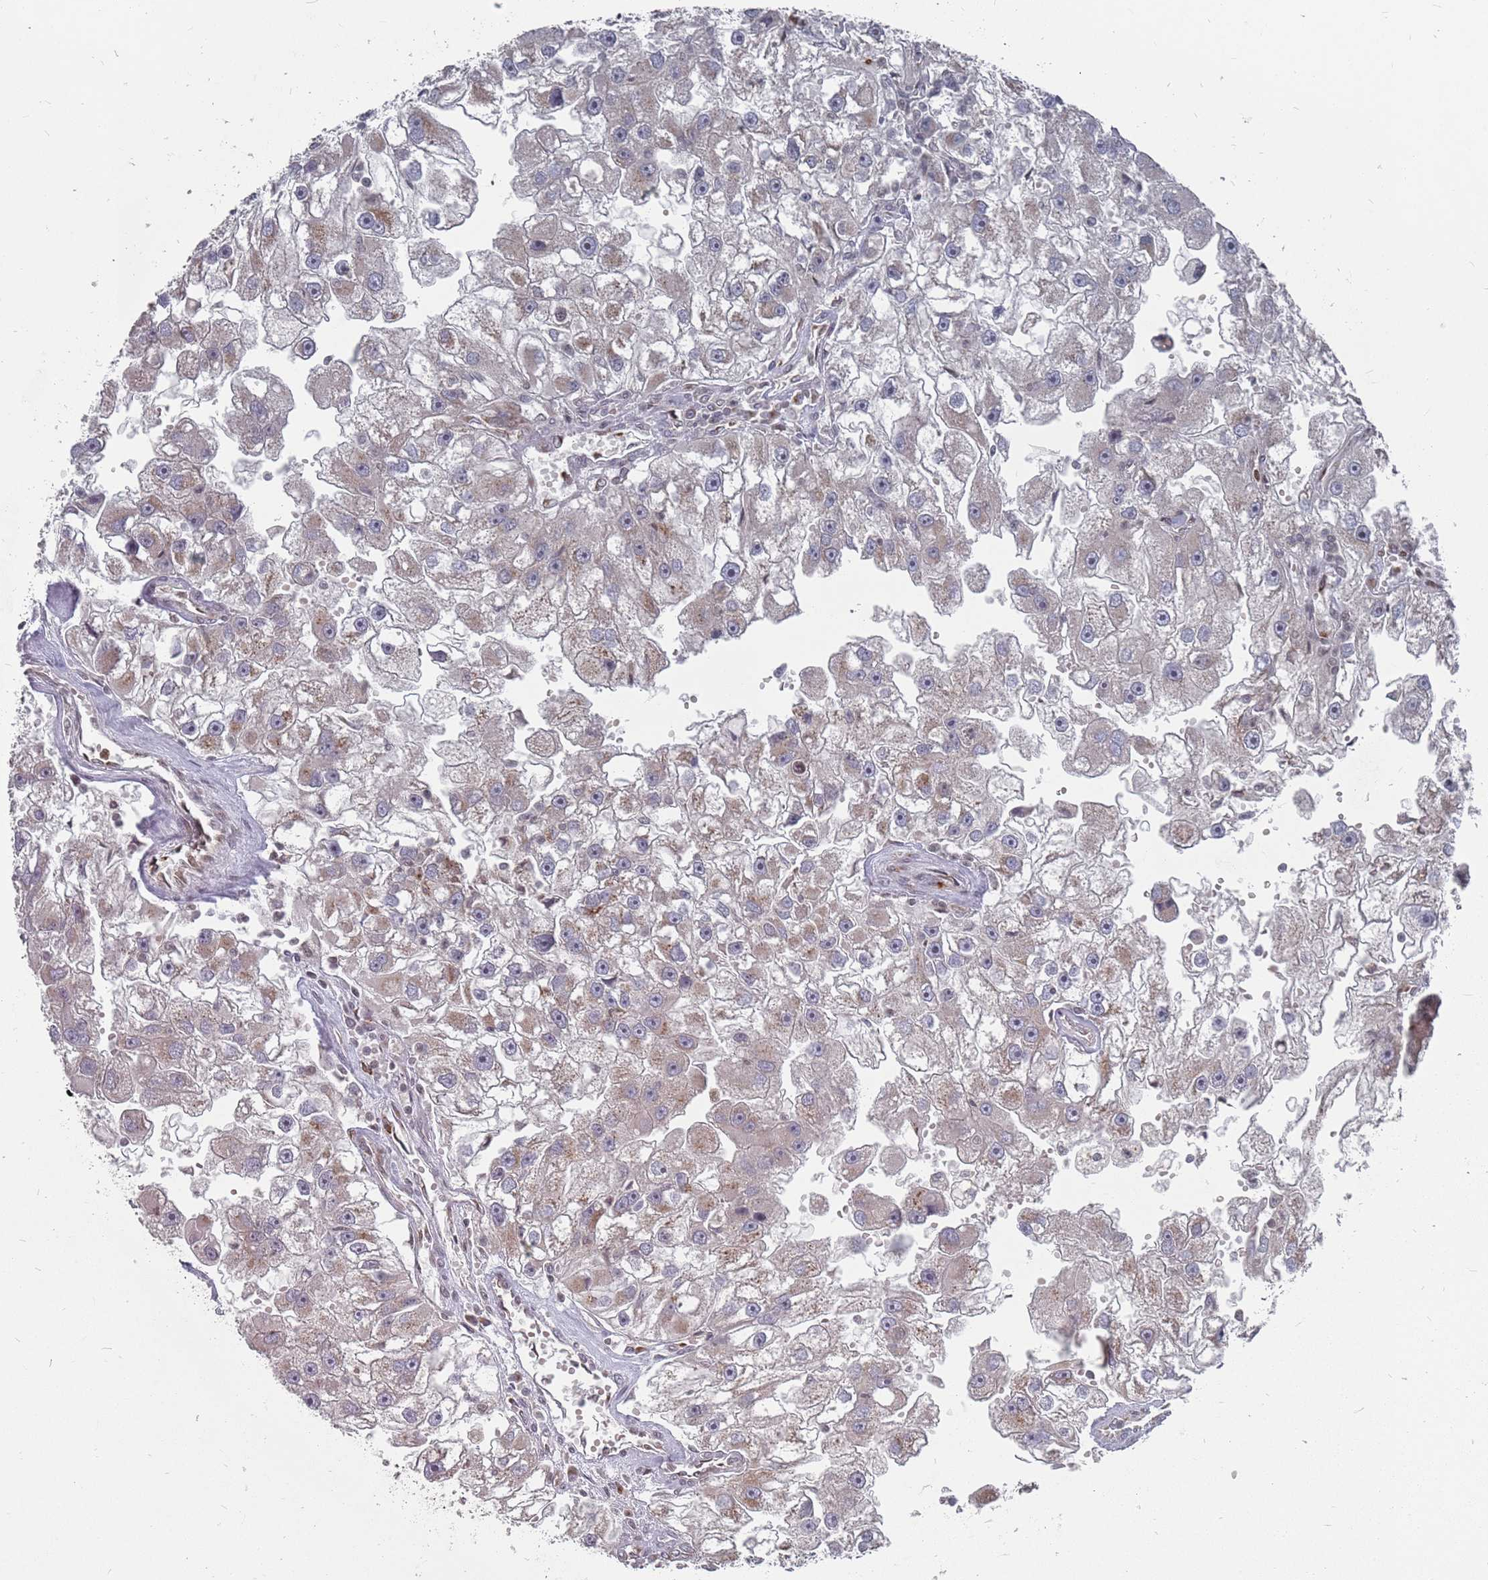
{"staining": {"intensity": "moderate", "quantity": "<25%", "location": "cytoplasmic/membranous"}, "tissue": "renal cancer", "cell_type": "Tumor cells", "image_type": "cancer", "snomed": [{"axis": "morphology", "description": "Adenocarcinoma, NOS"}, {"axis": "topography", "description": "Kidney"}], "caption": "Human renal adenocarcinoma stained for a protein (brown) shows moderate cytoplasmic/membranous positive positivity in about <25% of tumor cells.", "gene": "FMO4", "patient": {"sex": "male", "age": 63}}